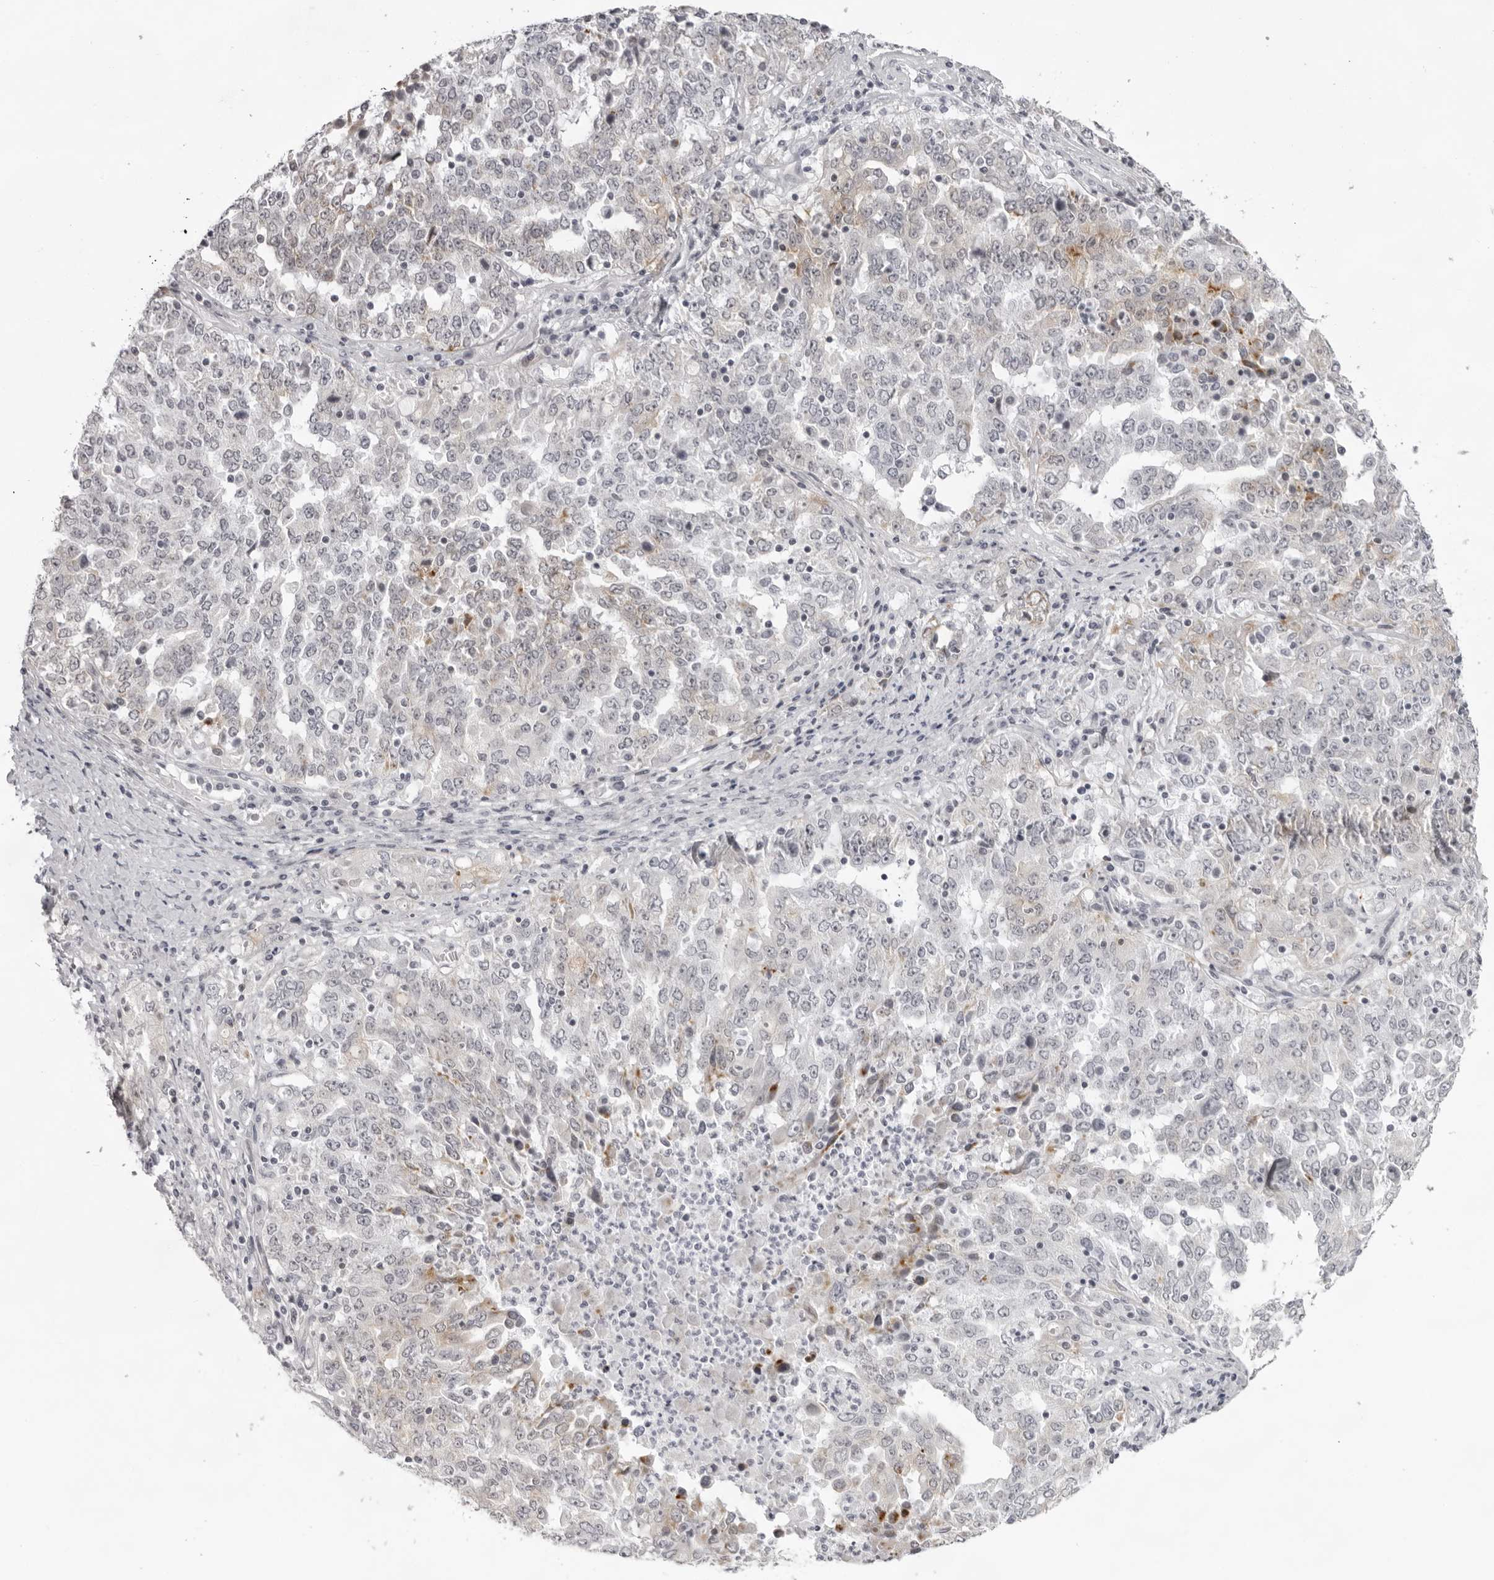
{"staining": {"intensity": "moderate", "quantity": "25%-75%", "location": "cytoplasmic/membranous"}, "tissue": "ovarian cancer", "cell_type": "Tumor cells", "image_type": "cancer", "snomed": [{"axis": "morphology", "description": "Carcinoma, endometroid"}, {"axis": "topography", "description": "Ovary"}], "caption": "Moderate cytoplasmic/membranous expression for a protein is identified in about 25%-75% of tumor cells of endometroid carcinoma (ovarian) using IHC.", "gene": "NUDT18", "patient": {"sex": "female", "age": 62}}